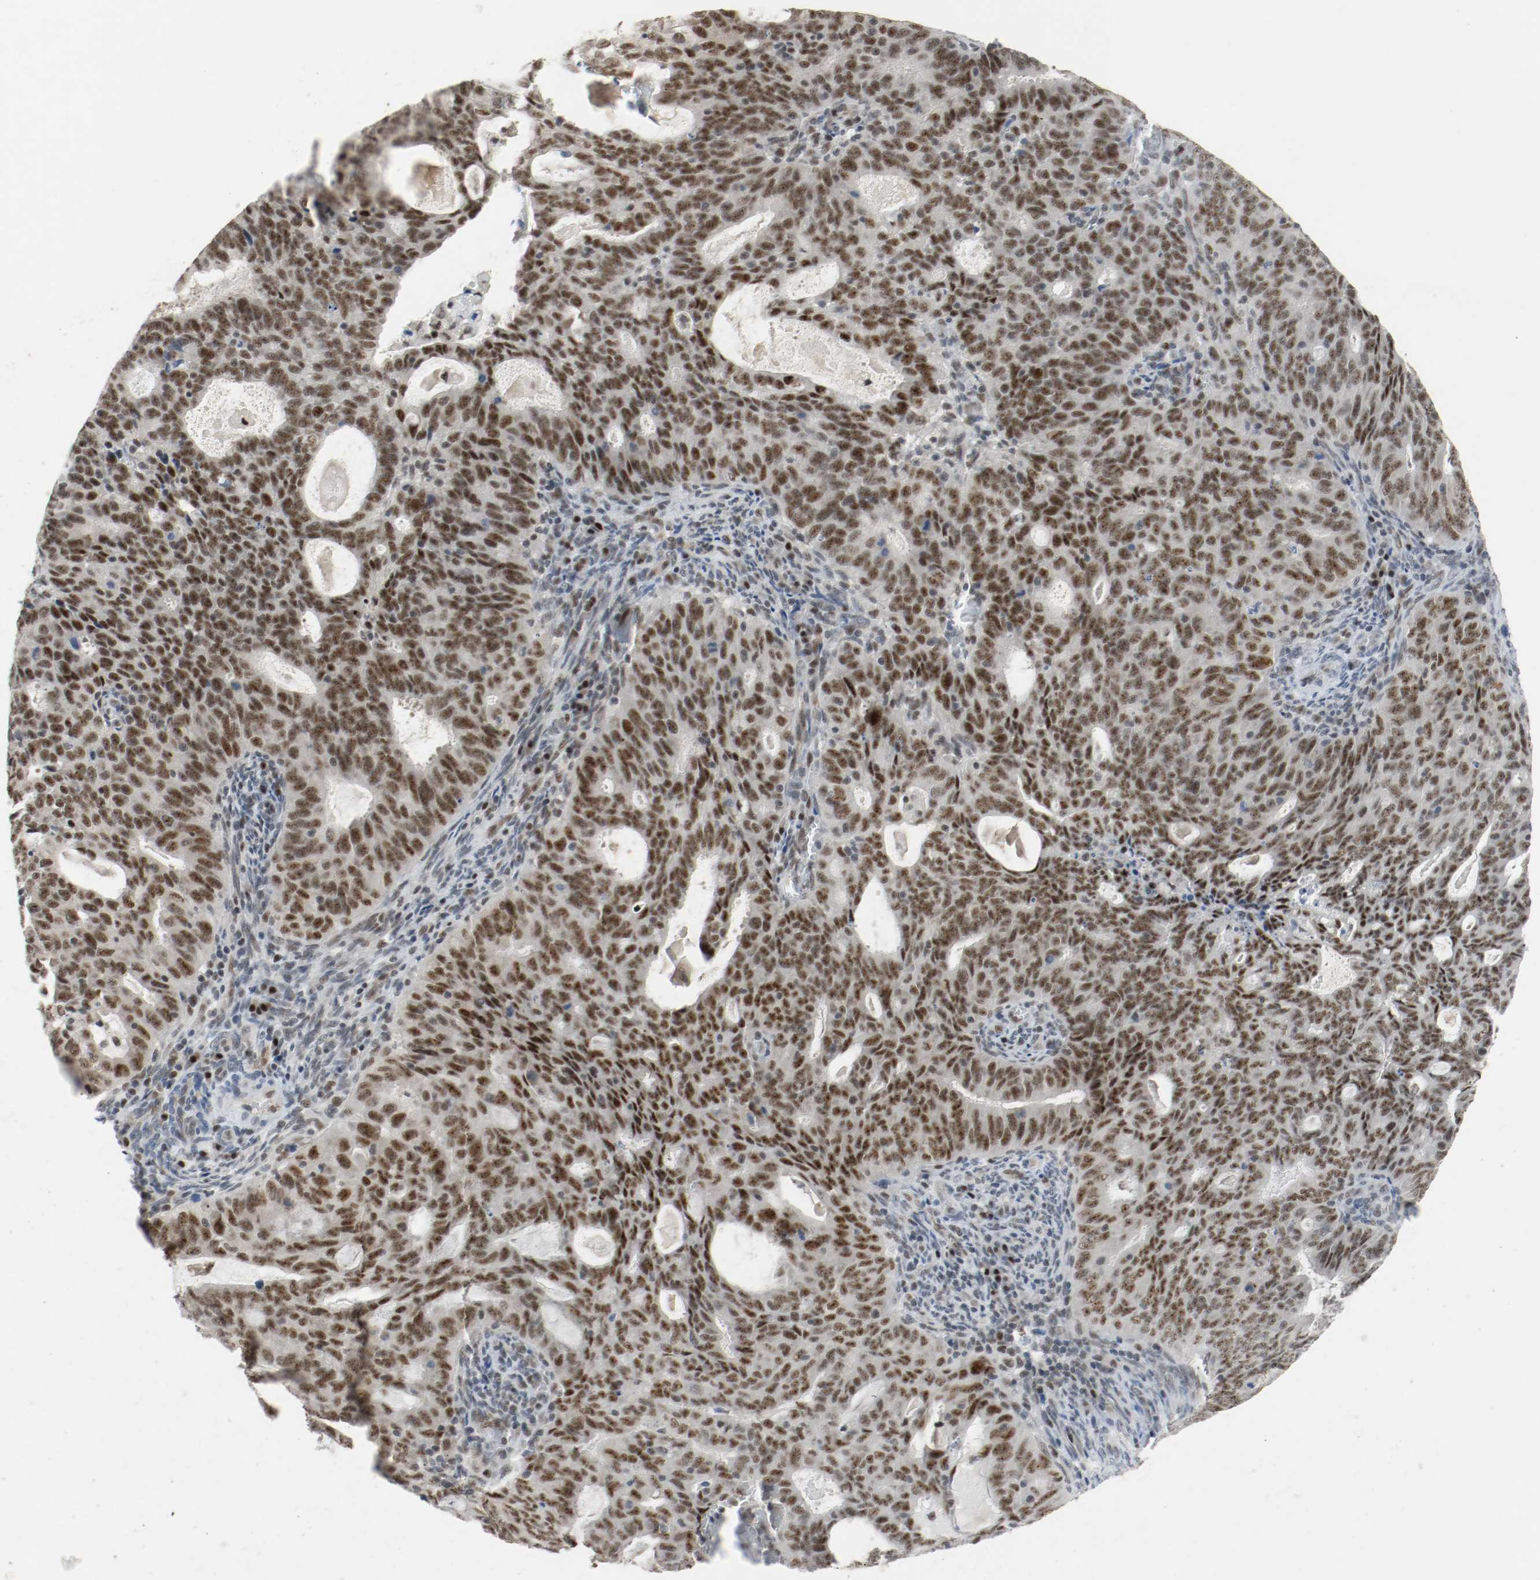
{"staining": {"intensity": "strong", "quantity": ">75%", "location": "nuclear"}, "tissue": "cervical cancer", "cell_type": "Tumor cells", "image_type": "cancer", "snomed": [{"axis": "morphology", "description": "Adenocarcinoma, NOS"}, {"axis": "topography", "description": "Cervix"}], "caption": "A brown stain highlights strong nuclear expression of a protein in human cervical adenocarcinoma tumor cells. The staining is performed using DAB (3,3'-diaminobenzidine) brown chromogen to label protein expression. The nuclei are counter-stained blue using hematoxylin.", "gene": "ASH1L", "patient": {"sex": "female", "age": 44}}